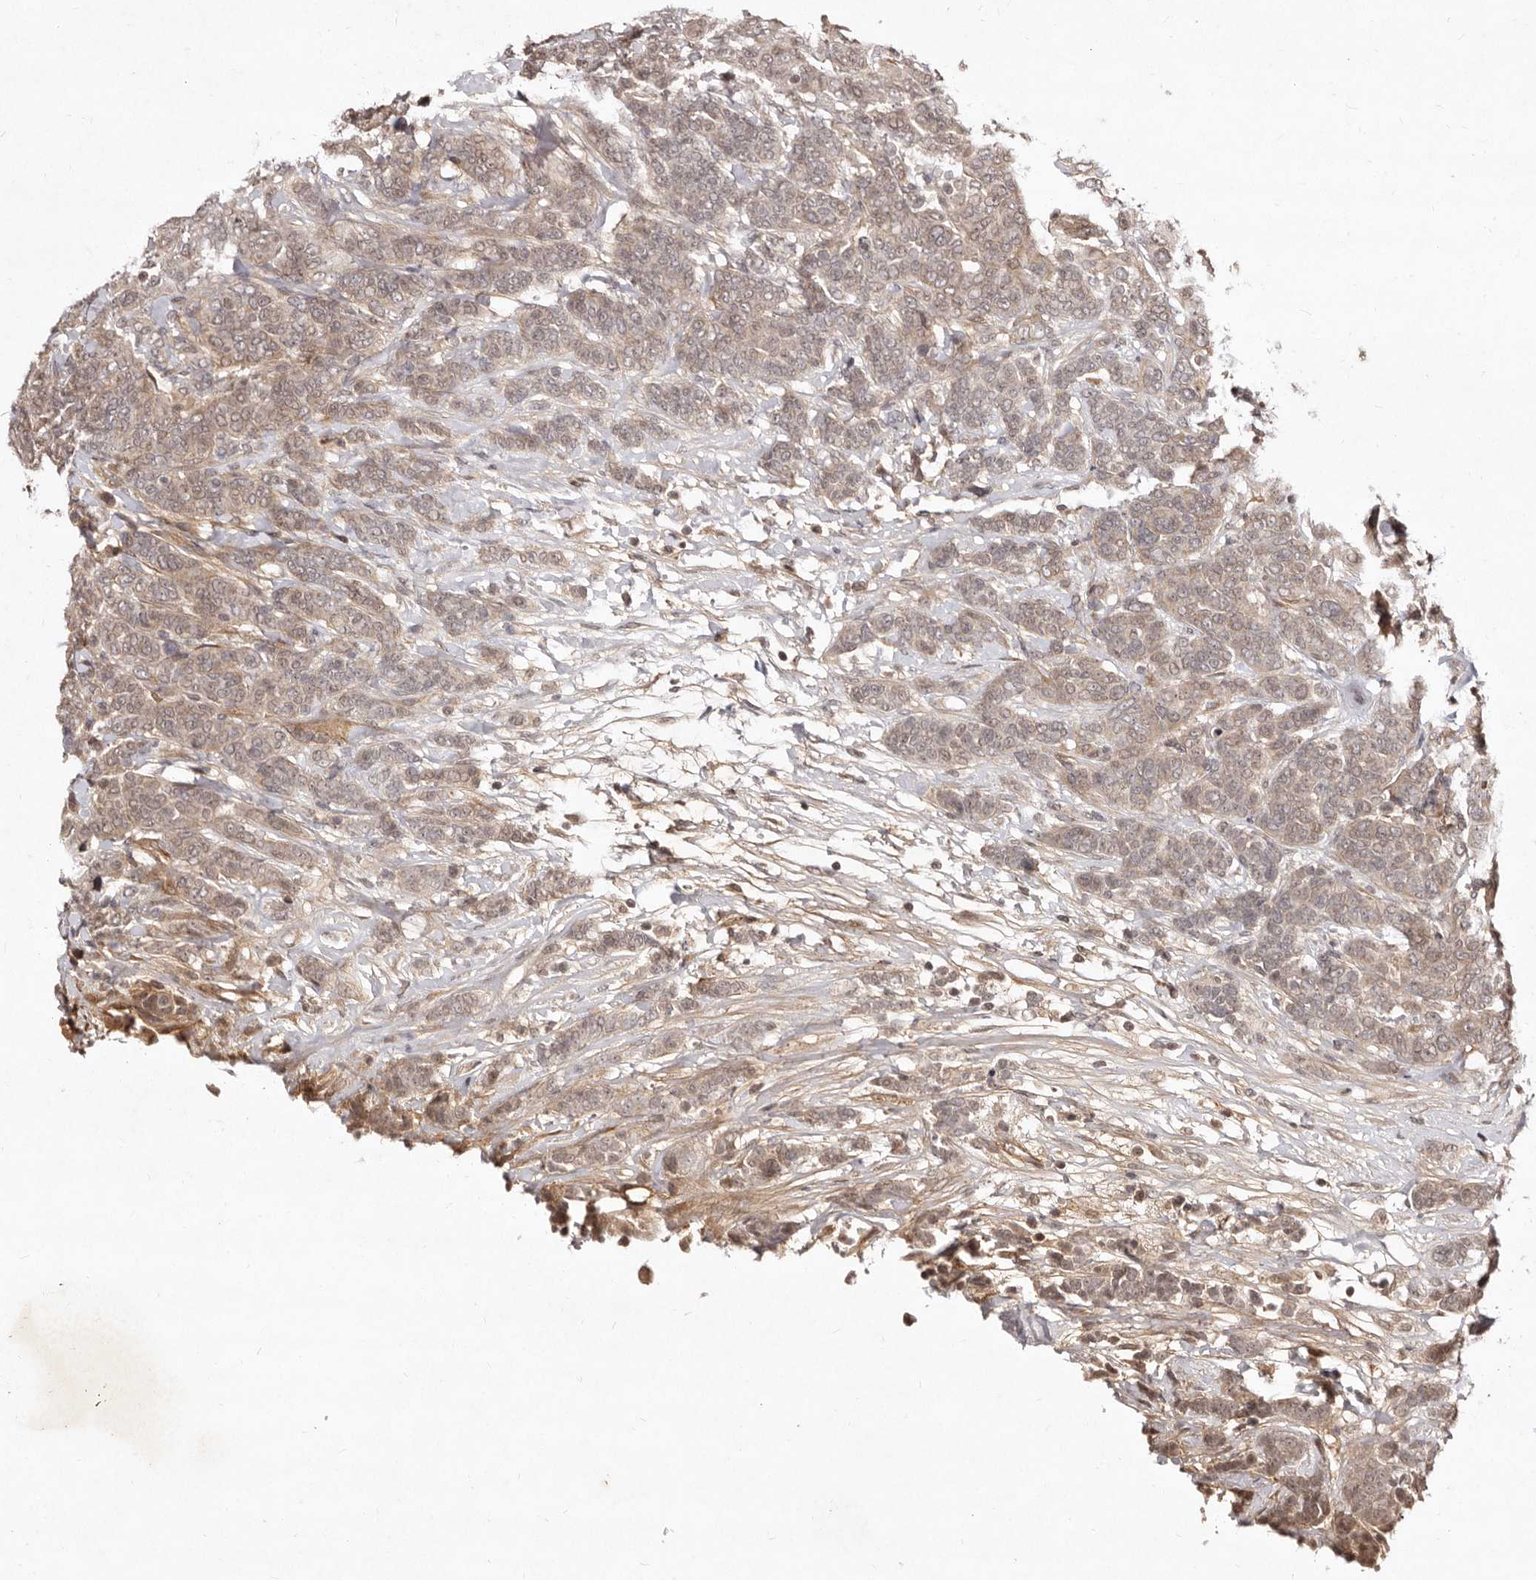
{"staining": {"intensity": "weak", "quantity": "25%-75%", "location": "cytoplasmic/membranous,nuclear"}, "tissue": "breast cancer", "cell_type": "Tumor cells", "image_type": "cancer", "snomed": [{"axis": "morphology", "description": "Duct carcinoma"}, {"axis": "topography", "description": "Breast"}], "caption": "The image shows a brown stain indicating the presence of a protein in the cytoplasmic/membranous and nuclear of tumor cells in breast intraductal carcinoma.", "gene": "LCORL", "patient": {"sex": "female", "age": 37}}